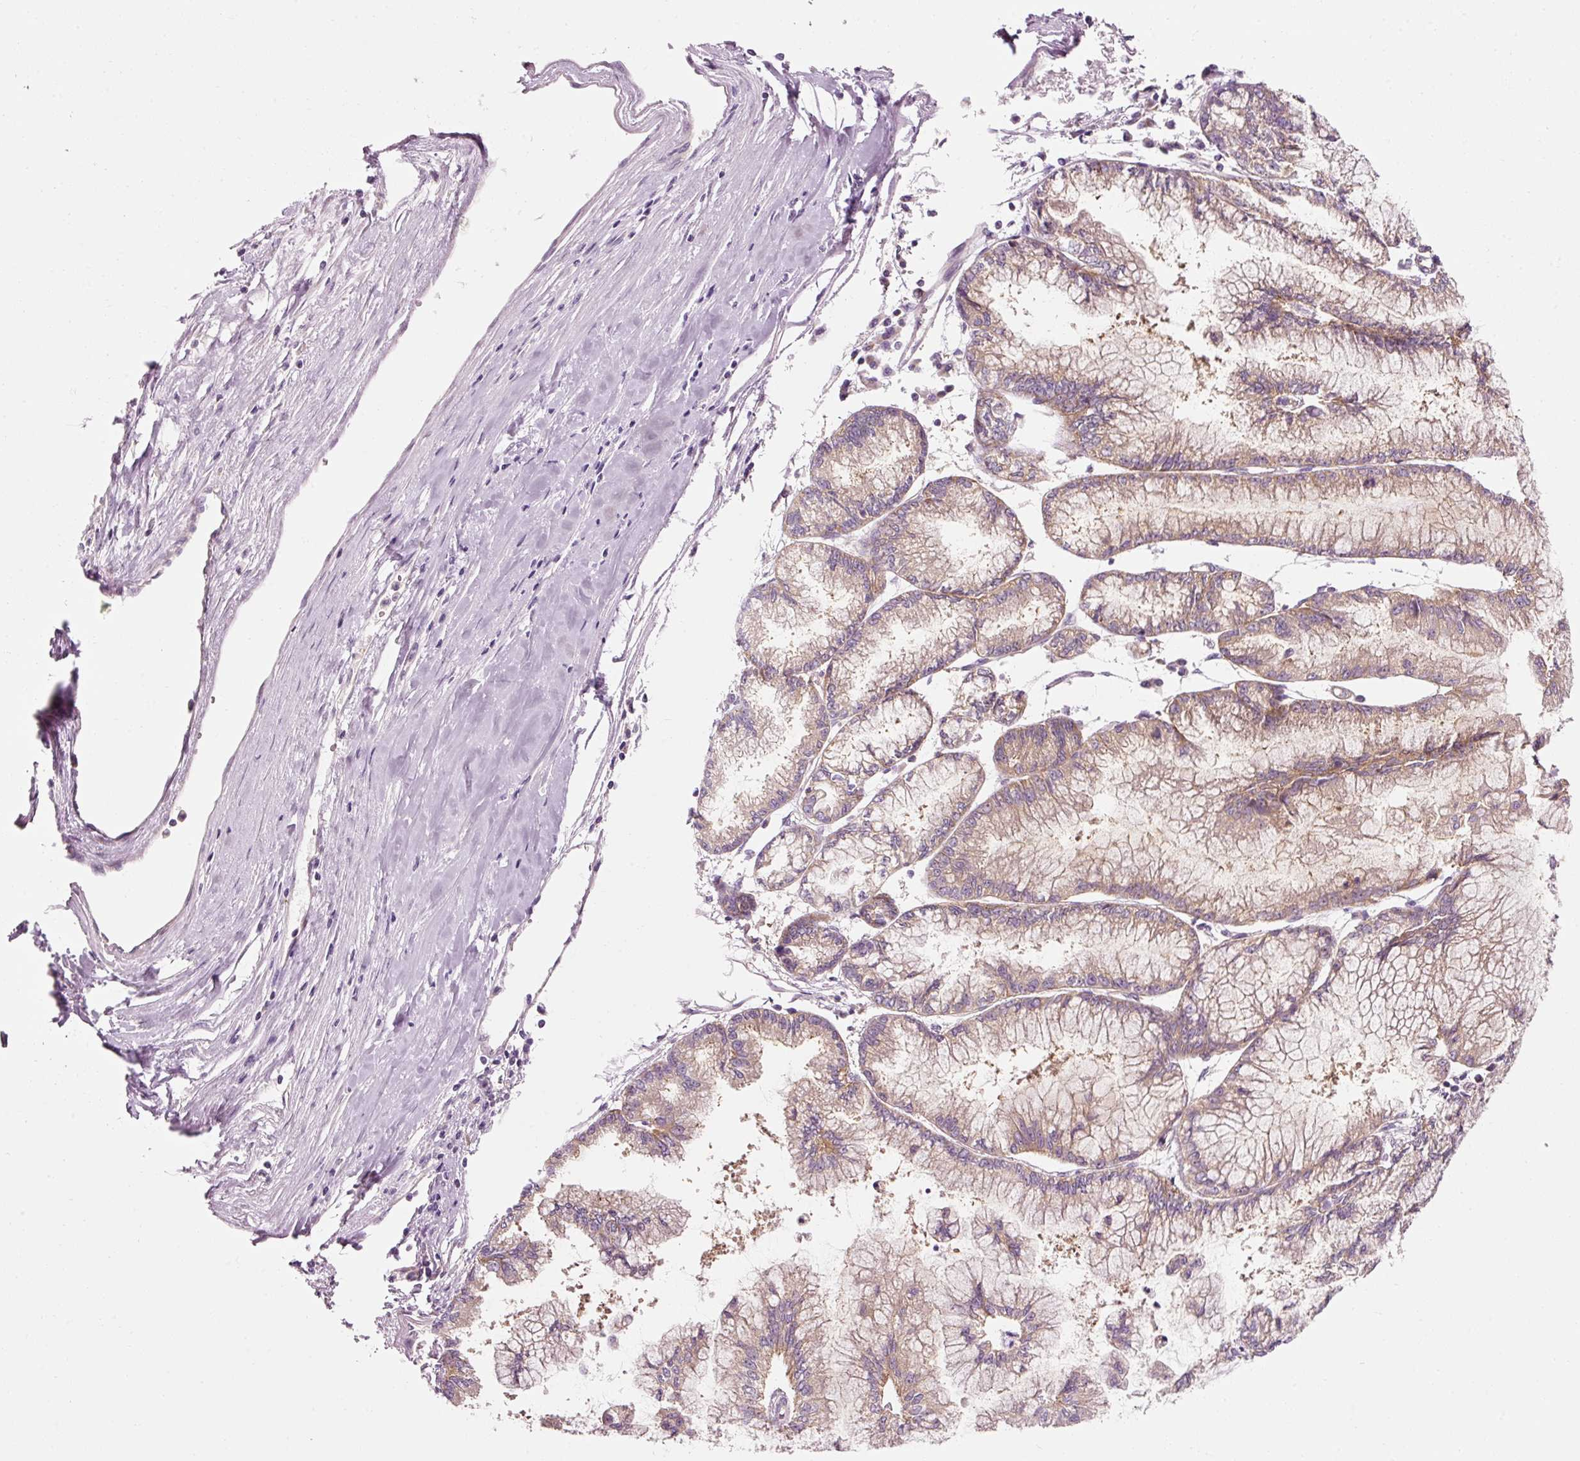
{"staining": {"intensity": "weak", "quantity": ">75%", "location": "cytoplasmic/membranous"}, "tissue": "pancreatic cancer", "cell_type": "Tumor cells", "image_type": "cancer", "snomed": [{"axis": "morphology", "description": "Adenocarcinoma, NOS"}, {"axis": "topography", "description": "Pancreas"}], "caption": "Brown immunohistochemical staining in pancreatic cancer exhibits weak cytoplasmic/membranous positivity in approximately >75% of tumor cells.", "gene": "NAPA", "patient": {"sex": "male", "age": 73}}